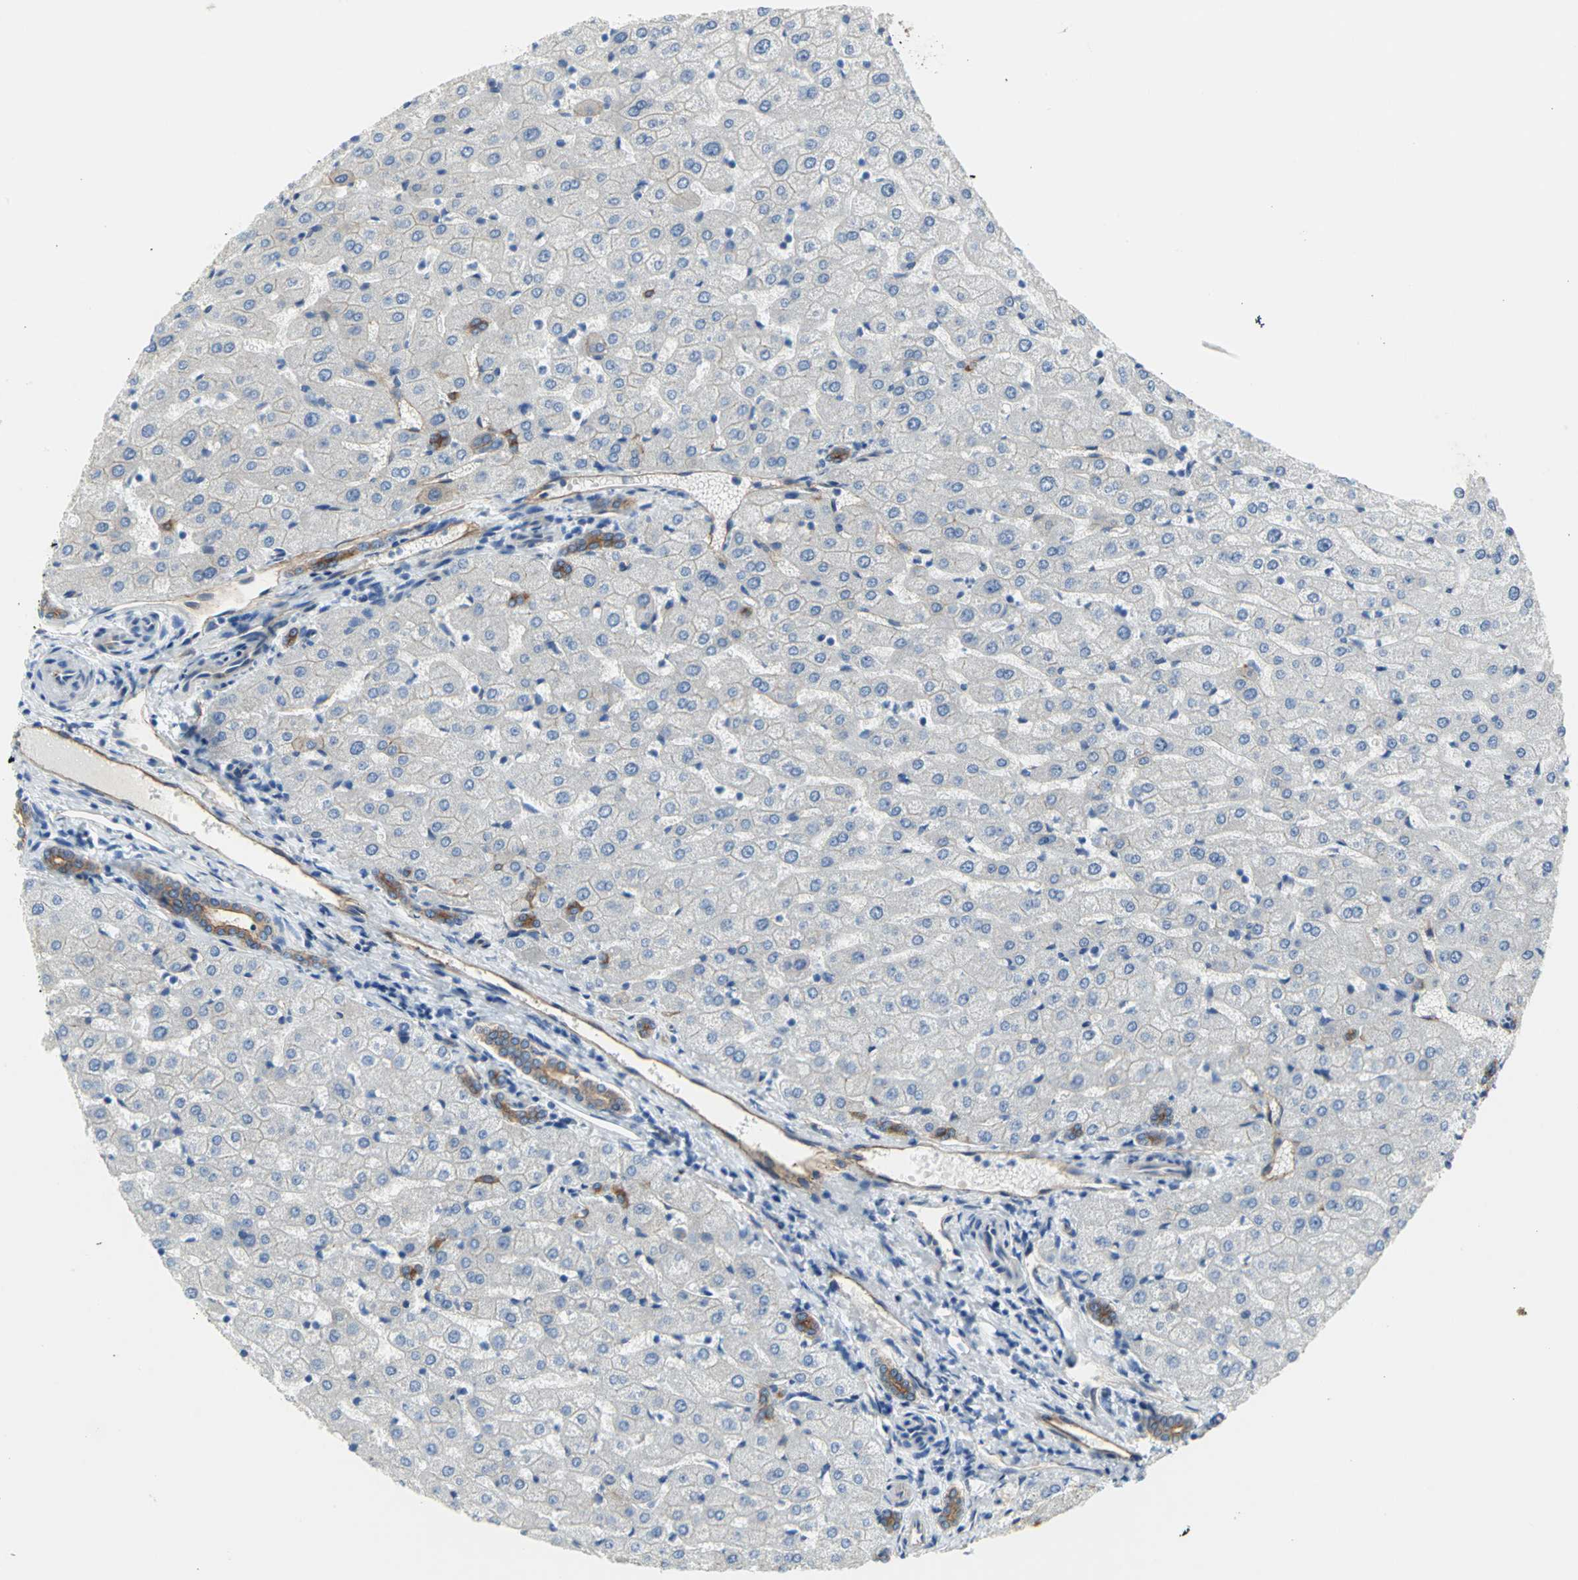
{"staining": {"intensity": "moderate", "quantity": ">75%", "location": "cytoplasmic/membranous"}, "tissue": "liver", "cell_type": "Cholangiocytes", "image_type": "normal", "snomed": [{"axis": "morphology", "description": "Normal tissue, NOS"}, {"axis": "morphology", "description": "Fibrosis, NOS"}, {"axis": "topography", "description": "Liver"}], "caption": "Protein expression analysis of normal liver reveals moderate cytoplasmic/membranous positivity in approximately >75% of cholangiocytes. The staining is performed using DAB (3,3'-diaminobenzidine) brown chromogen to label protein expression. The nuclei are counter-stained blue using hematoxylin.", "gene": "FLNB", "patient": {"sex": "female", "age": 29}}